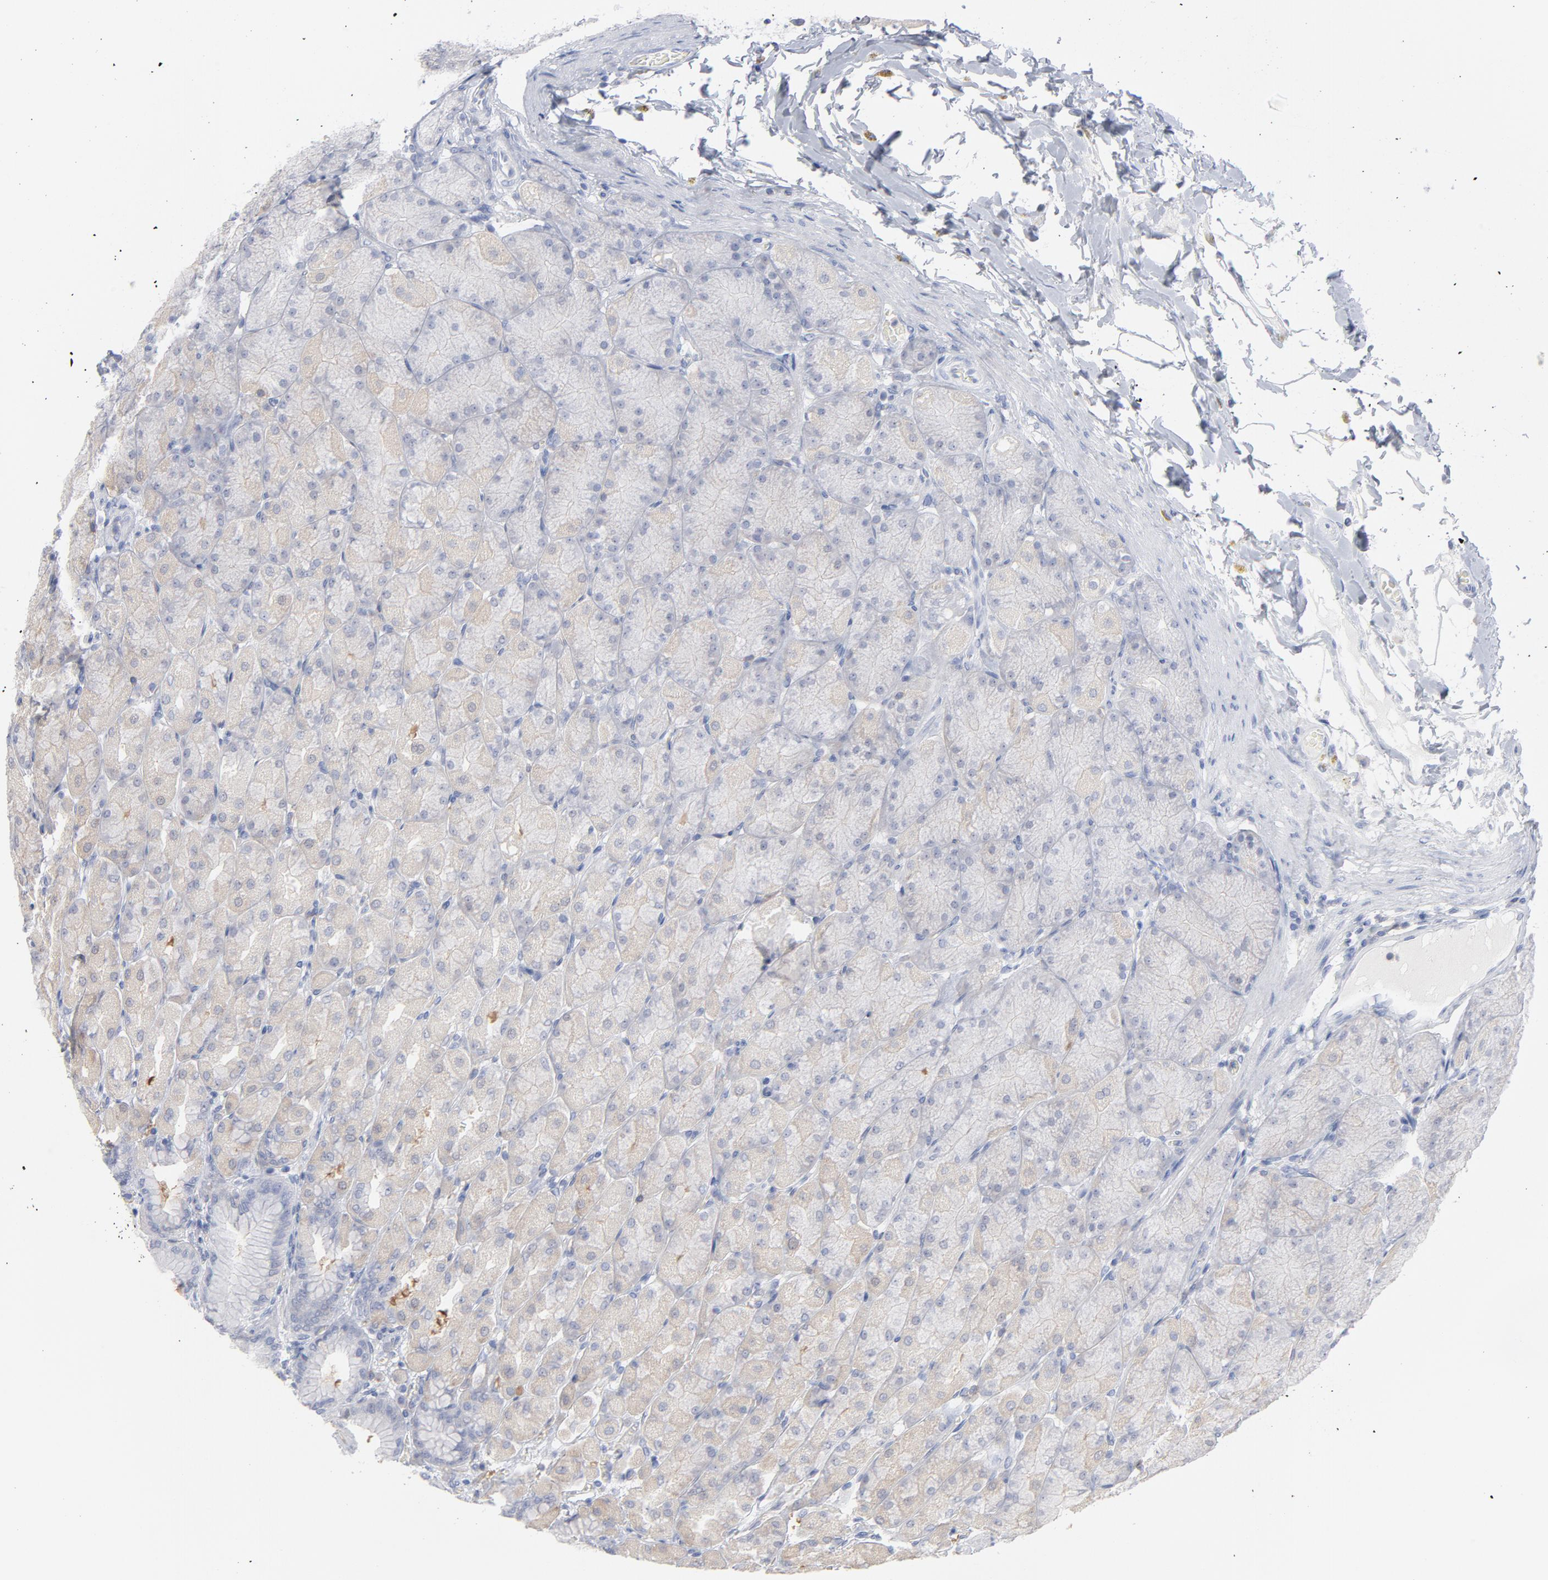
{"staining": {"intensity": "weak", "quantity": "25%-75%", "location": "cytoplasmic/membranous"}, "tissue": "stomach", "cell_type": "Glandular cells", "image_type": "normal", "snomed": [{"axis": "morphology", "description": "Normal tissue, NOS"}, {"axis": "topography", "description": "Stomach, upper"}], "caption": "Brown immunohistochemical staining in normal stomach shows weak cytoplasmic/membranous expression in approximately 25%-75% of glandular cells. (DAB = brown stain, brightfield microscopy at high magnification).", "gene": "P2RY8", "patient": {"sex": "female", "age": 56}}